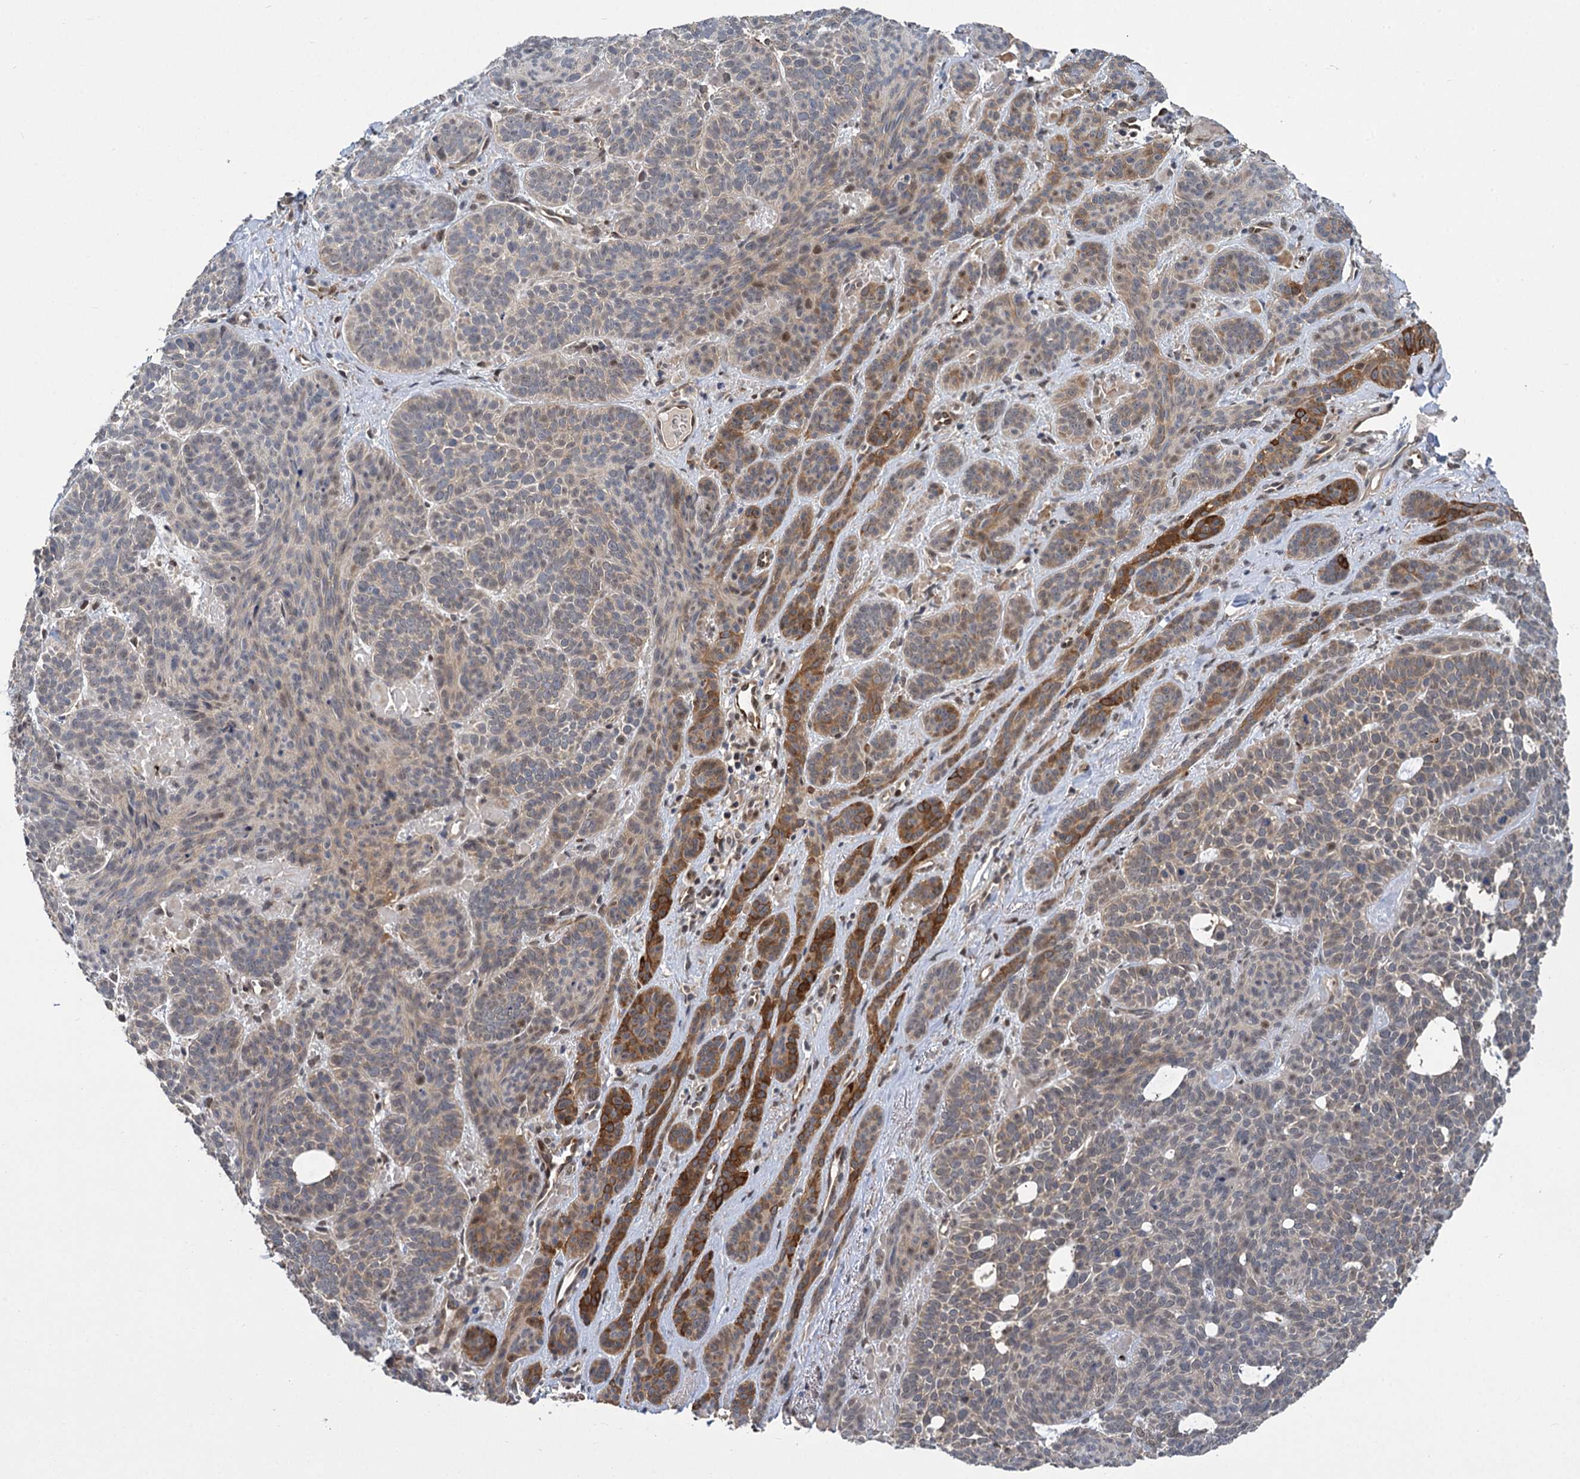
{"staining": {"intensity": "moderate", "quantity": "<25%", "location": "cytoplasmic/membranous"}, "tissue": "skin cancer", "cell_type": "Tumor cells", "image_type": "cancer", "snomed": [{"axis": "morphology", "description": "Basal cell carcinoma"}, {"axis": "topography", "description": "Skin"}], "caption": "Immunohistochemistry (IHC) image of neoplastic tissue: skin basal cell carcinoma stained using immunohistochemistry (IHC) shows low levels of moderate protein expression localized specifically in the cytoplasmic/membranous of tumor cells, appearing as a cytoplasmic/membranous brown color.", "gene": "GAL3ST4", "patient": {"sex": "male", "age": 85}}